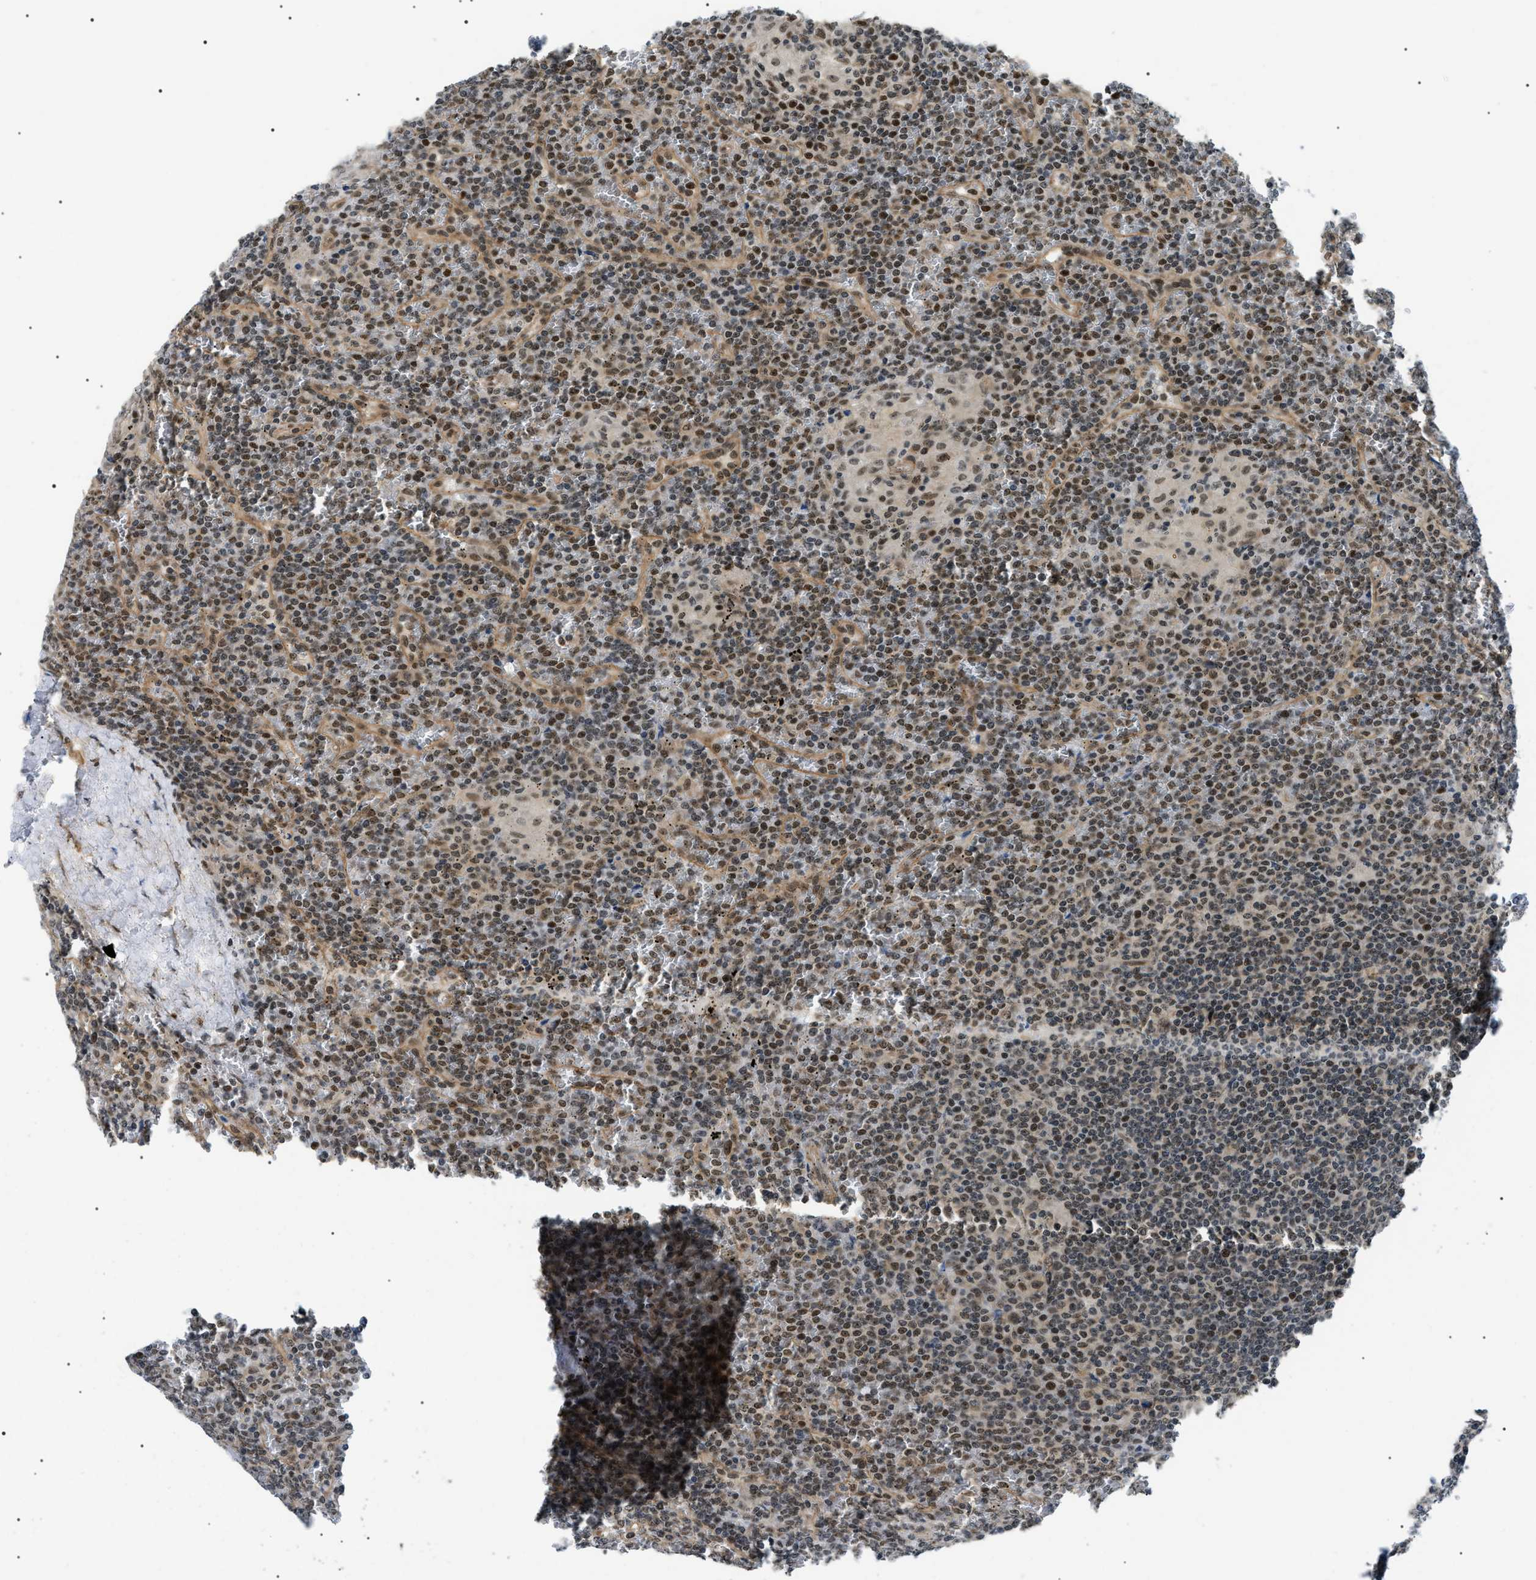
{"staining": {"intensity": "moderate", "quantity": "25%-75%", "location": "nuclear"}, "tissue": "lymphoma", "cell_type": "Tumor cells", "image_type": "cancer", "snomed": [{"axis": "morphology", "description": "Malignant lymphoma, non-Hodgkin's type, Low grade"}, {"axis": "topography", "description": "Spleen"}], "caption": "Protein staining demonstrates moderate nuclear expression in about 25%-75% of tumor cells in lymphoma.", "gene": "CWC25", "patient": {"sex": "female", "age": 19}}